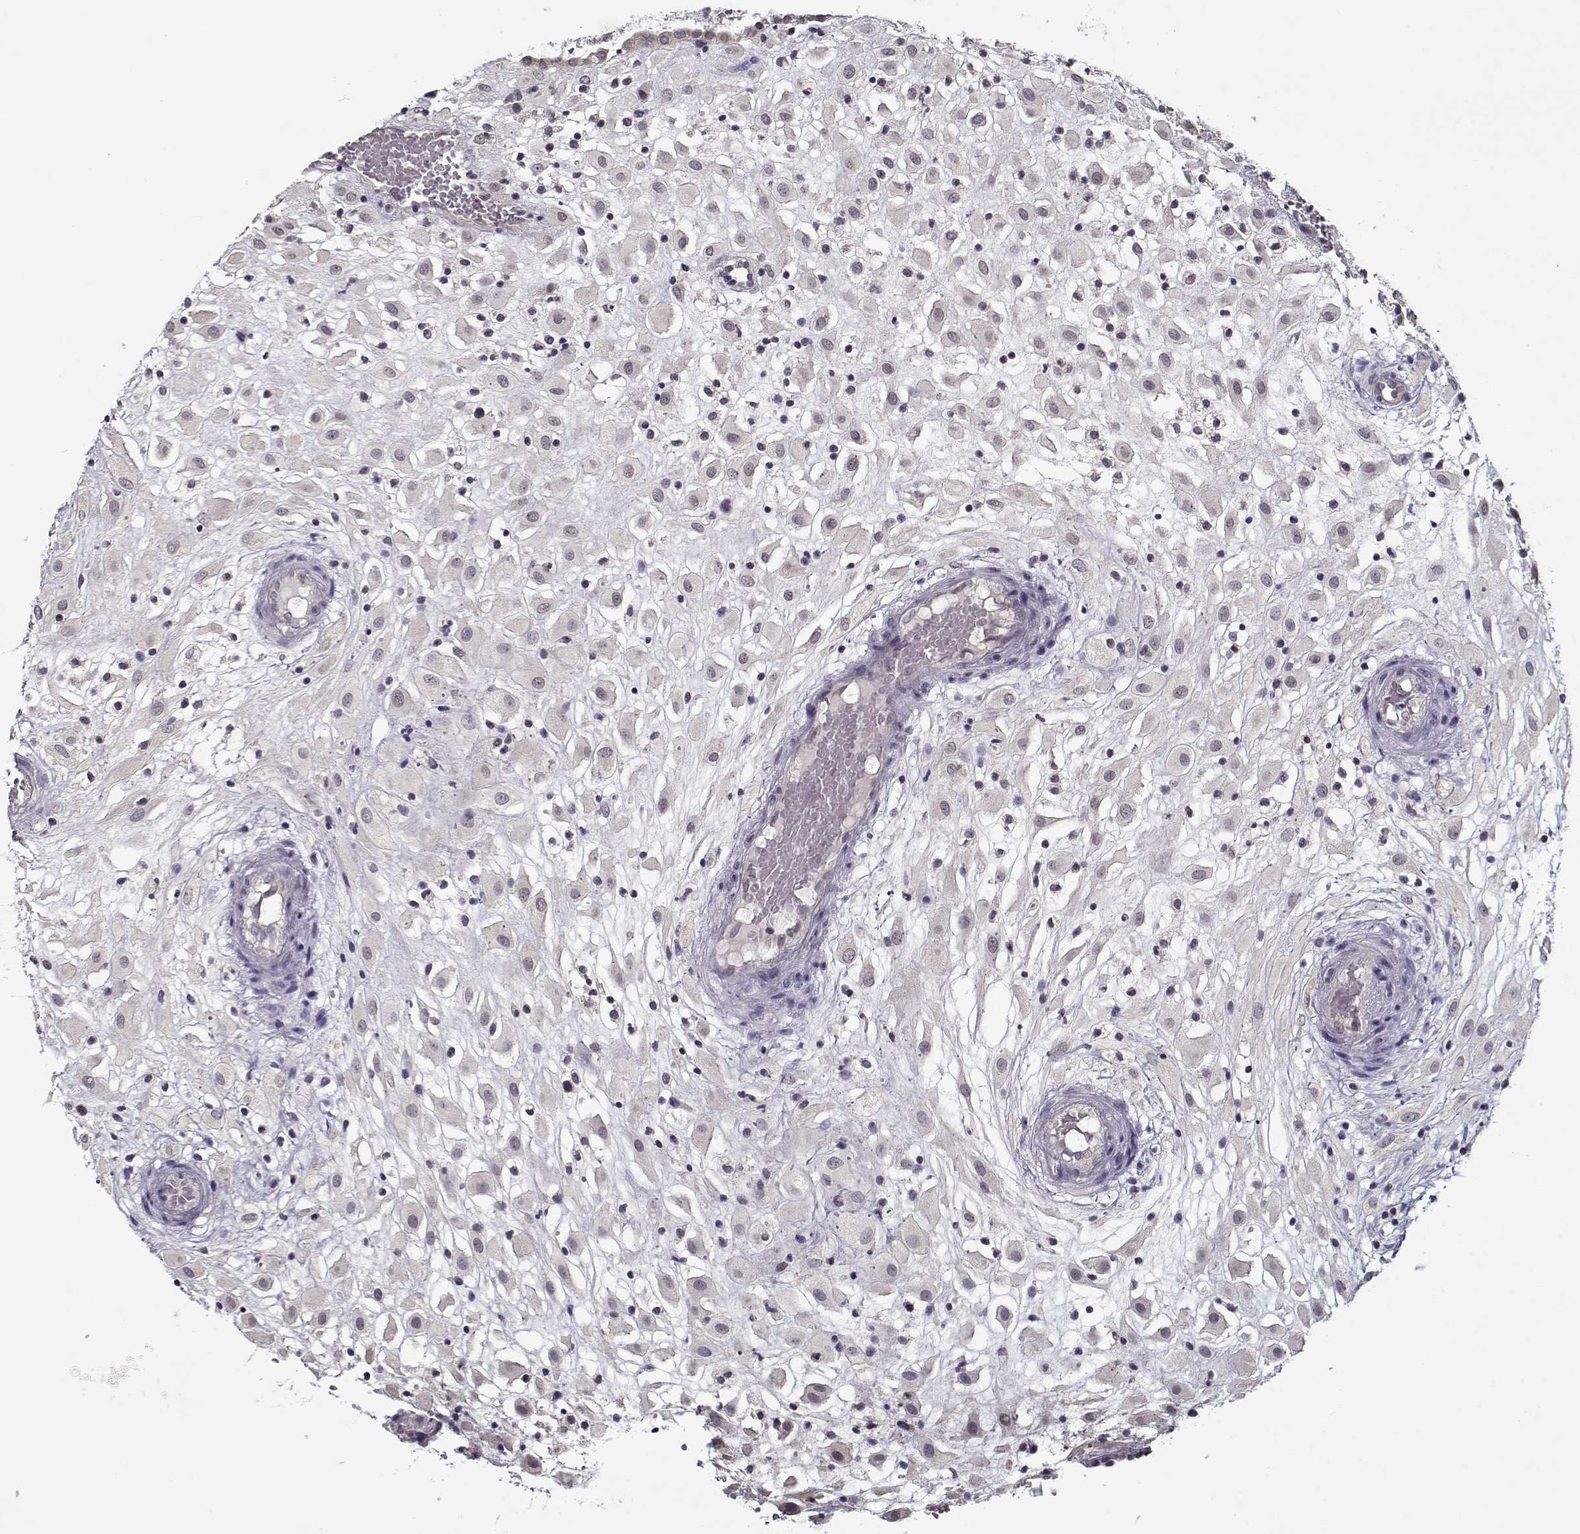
{"staining": {"intensity": "negative", "quantity": "none", "location": "none"}, "tissue": "placenta", "cell_type": "Decidual cells", "image_type": "normal", "snomed": [{"axis": "morphology", "description": "Normal tissue, NOS"}, {"axis": "topography", "description": "Placenta"}], "caption": "Decidual cells show no significant protein staining in benign placenta. Brightfield microscopy of IHC stained with DAB (brown) and hematoxylin (blue), captured at high magnification.", "gene": "TESPA1", "patient": {"sex": "female", "age": 24}}